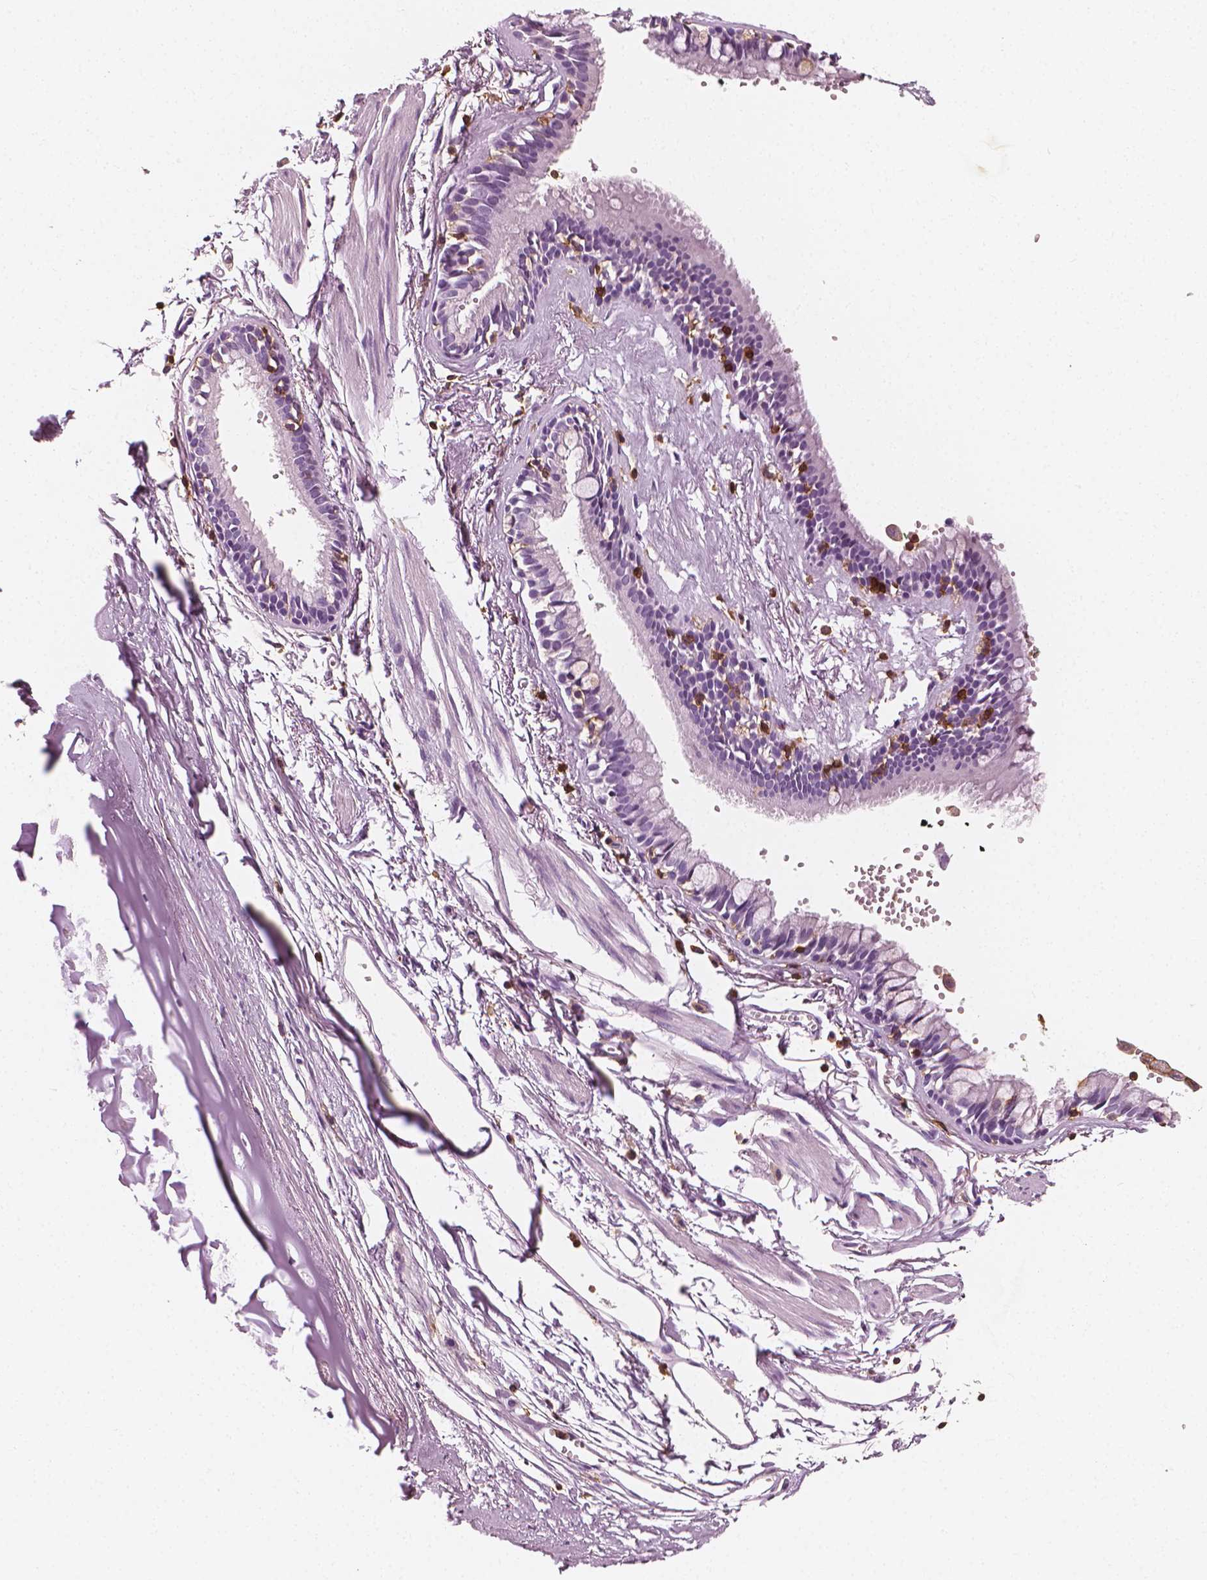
{"staining": {"intensity": "negative", "quantity": "none", "location": "none"}, "tissue": "bronchus", "cell_type": "Respiratory epithelial cells", "image_type": "normal", "snomed": [{"axis": "morphology", "description": "Normal tissue, NOS"}, {"axis": "topography", "description": "Cartilage tissue"}, {"axis": "topography", "description": "Bronchus"}], "caption": "High power microscopy photomicrograph of an immunohistochemistry (IHC) image of normal bronchus, revealing no significant expression in respiratory epithelial cells.", "gene": "PTPRC", "patient": {"sex": "female", "age": 59}}